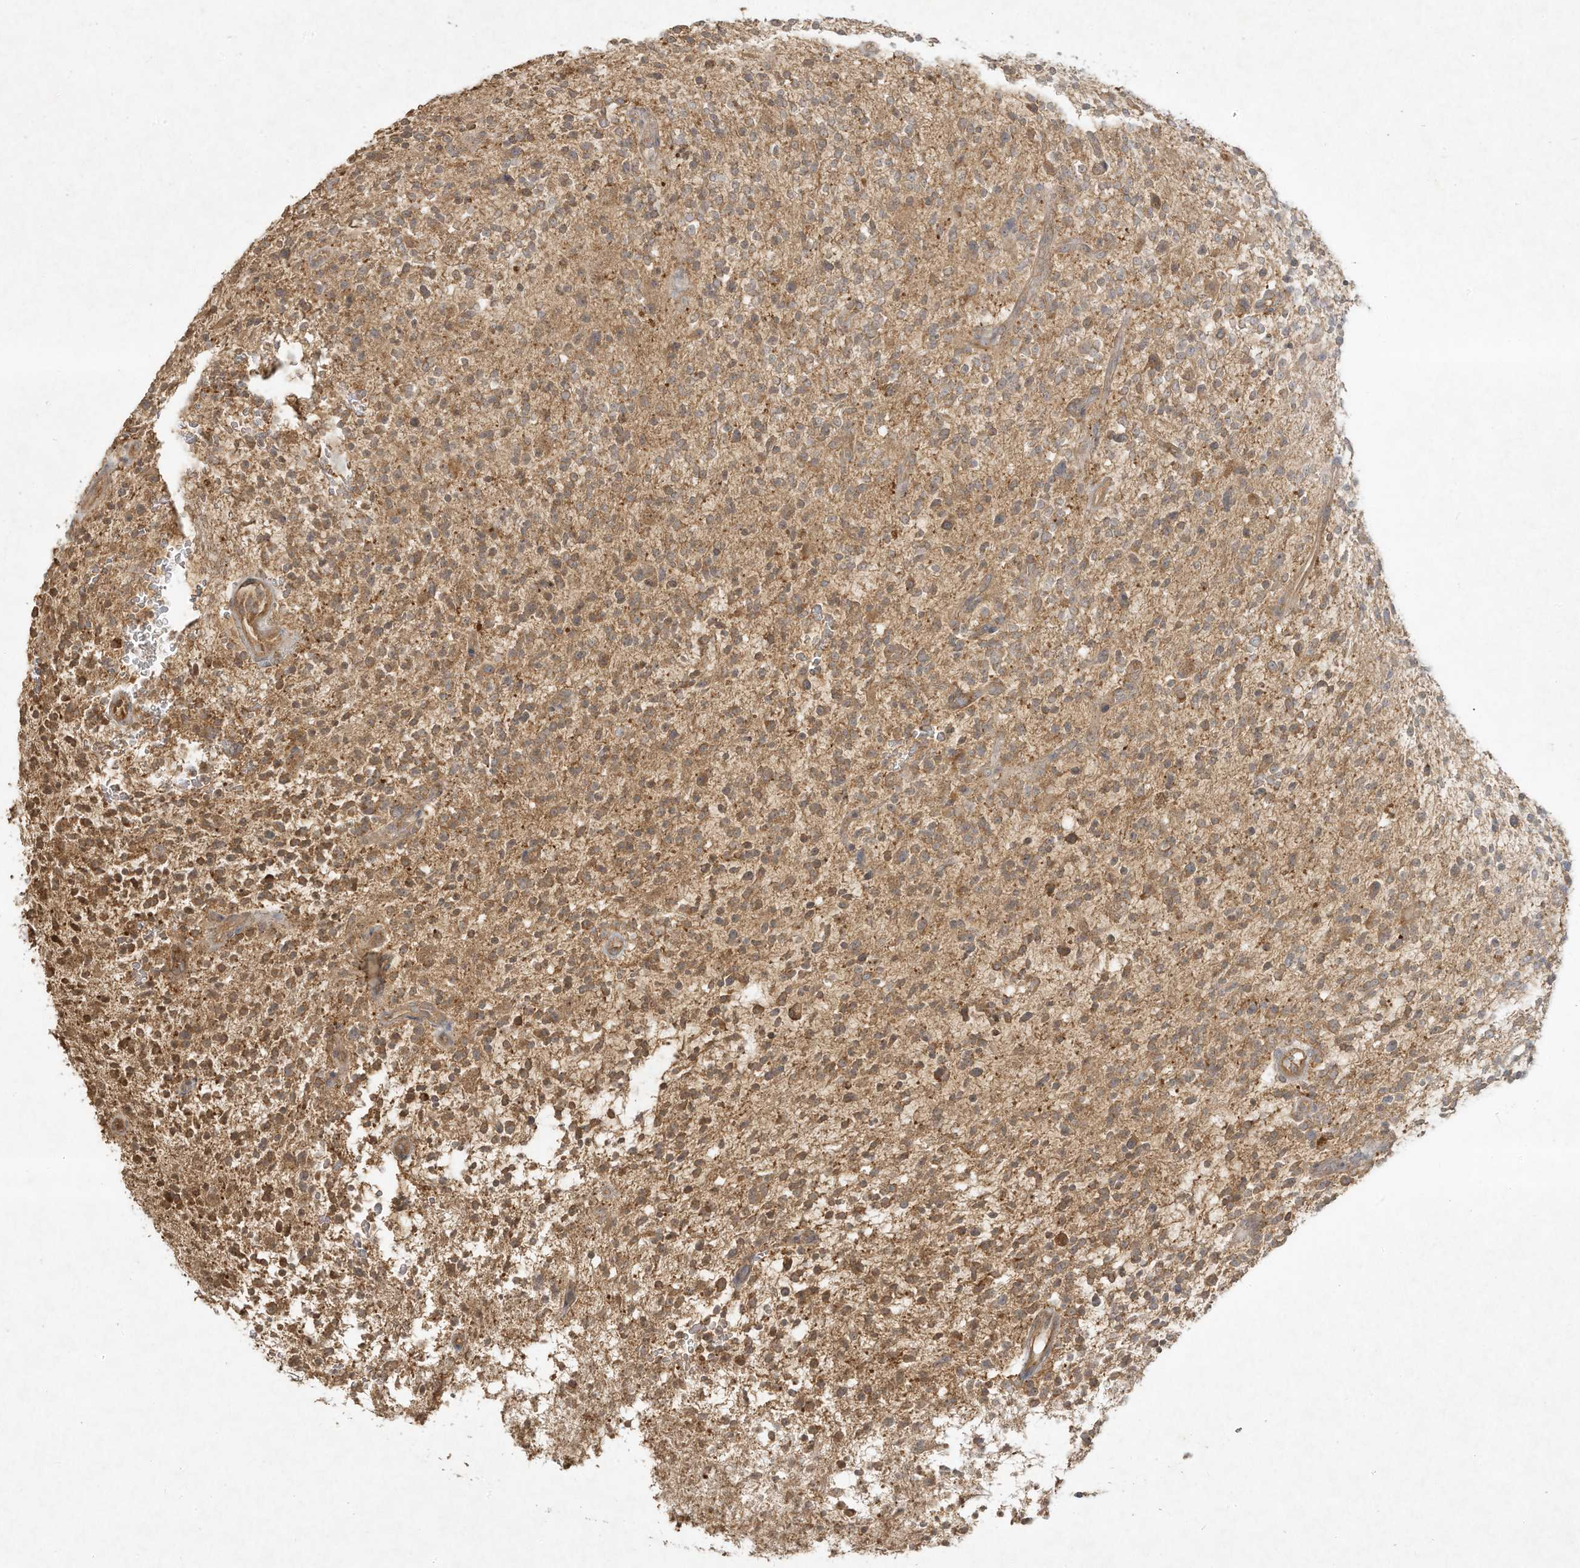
{"staining": {"intensity": "moderate", "quantity": ">75%", "location": "cytoplasmic/membranous"}, "tissue": "glioma", "cell_type": "Tumor cells", "image_type": "cancer", "snomed": [{"axis": "morphology", "description": "Glioma, malignant, High grade"}, {"axis": "topography", "description": "Brain"}], "caption": "Protein staining exhibits moderate cytoplasmic/membranous positivity in about >75% of tumor cells in malignant glioma (high-grade).", "gene": "DYNC1I2", "patient": {"sex": "male", "age": 48}}